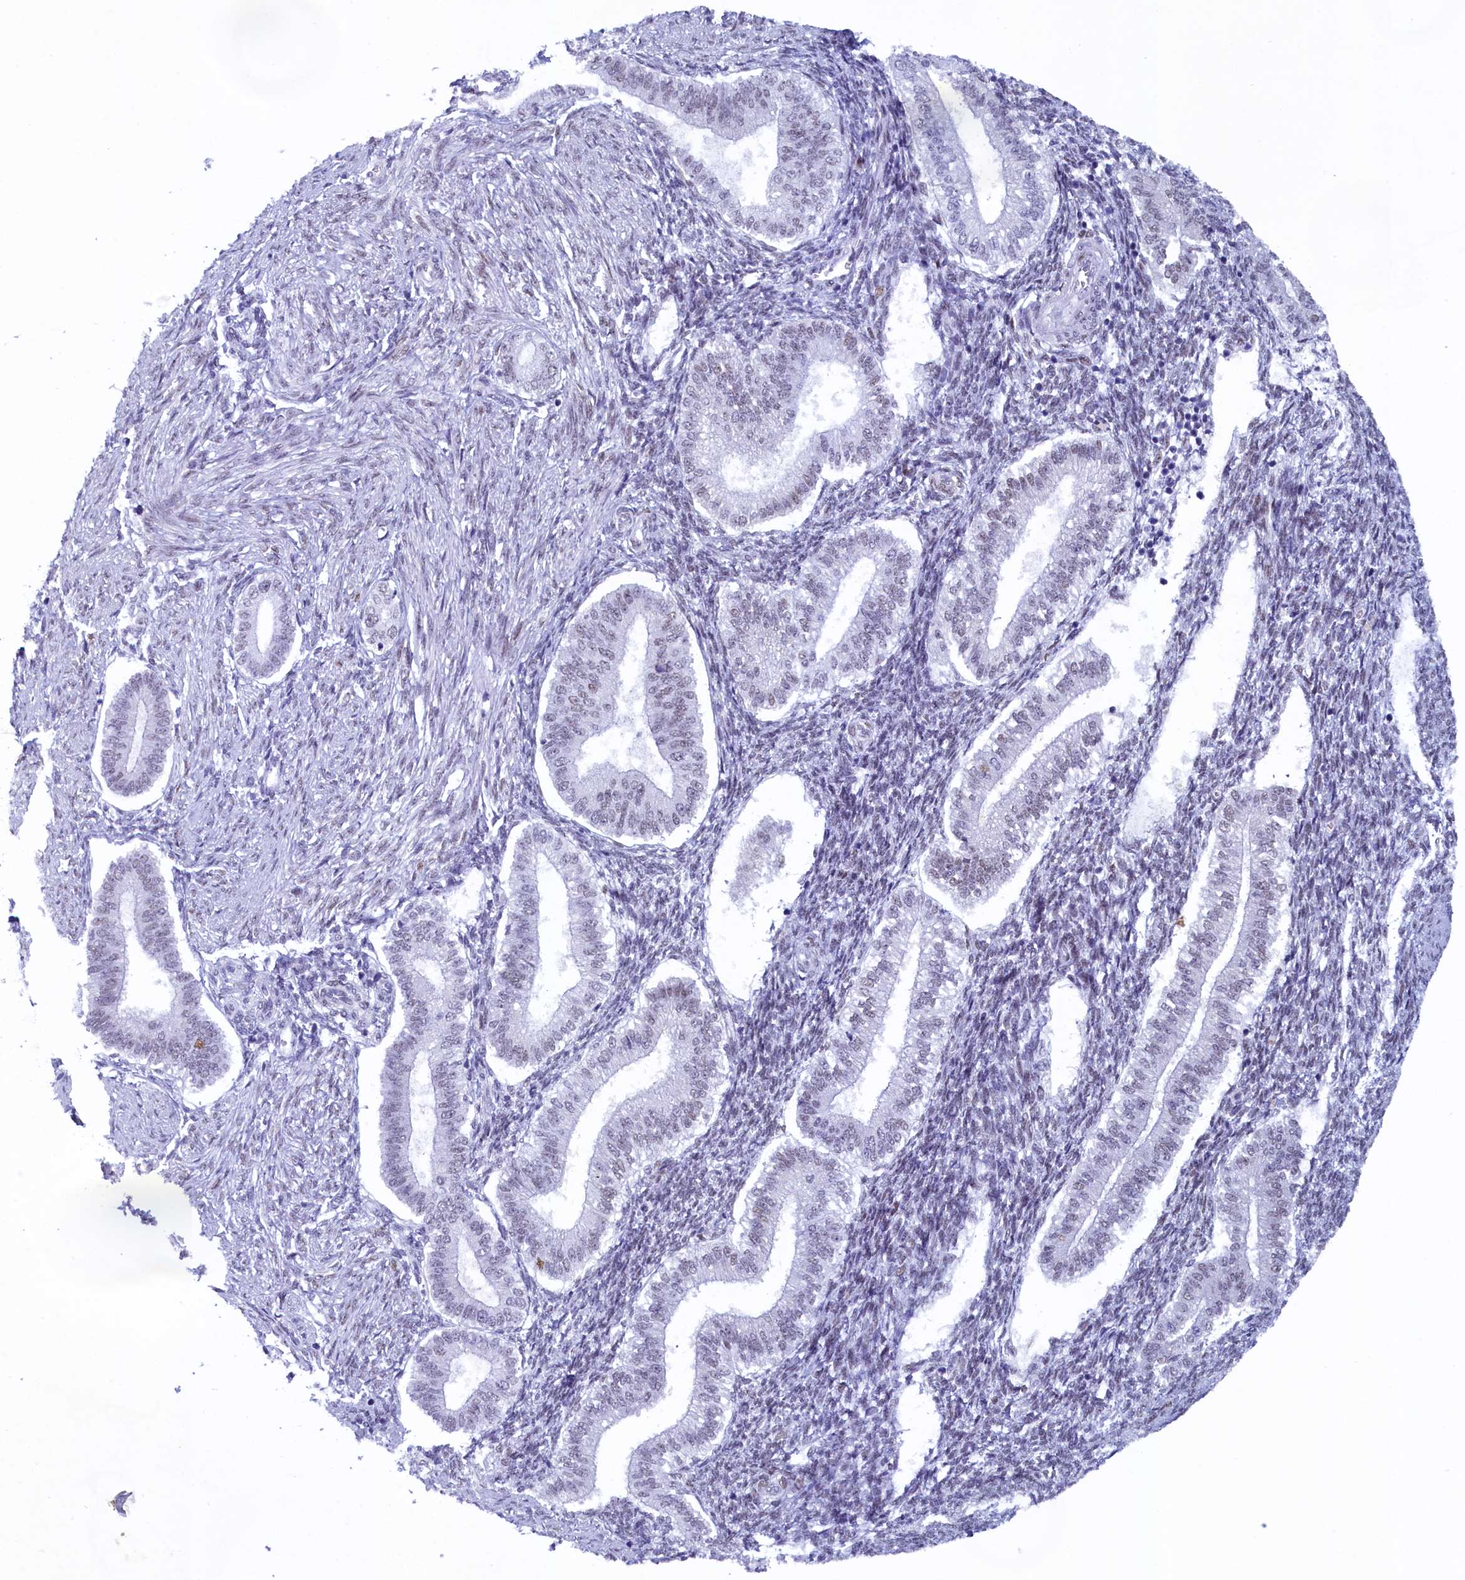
{"staining": {"intensity": "weak", "quantity": "<25%", "location": "nuclear"}, "tissue": "endometrium", "cell_type": "Cells in endometrial stroma", "image_type": "normal", "snomed": [{"axis": "morphology", "description": "Normal tissue, NOS"}, {"axis": "topography", "description": "Endometrium"}], "caption": "Immunohistochemistry histopathology image of benign endometrium stained for a protein (brown), which exhibits no expression in cells in endometrial stroma.", "gene": "SUGP2", "patient": {"sex": "female", "age": 24}}